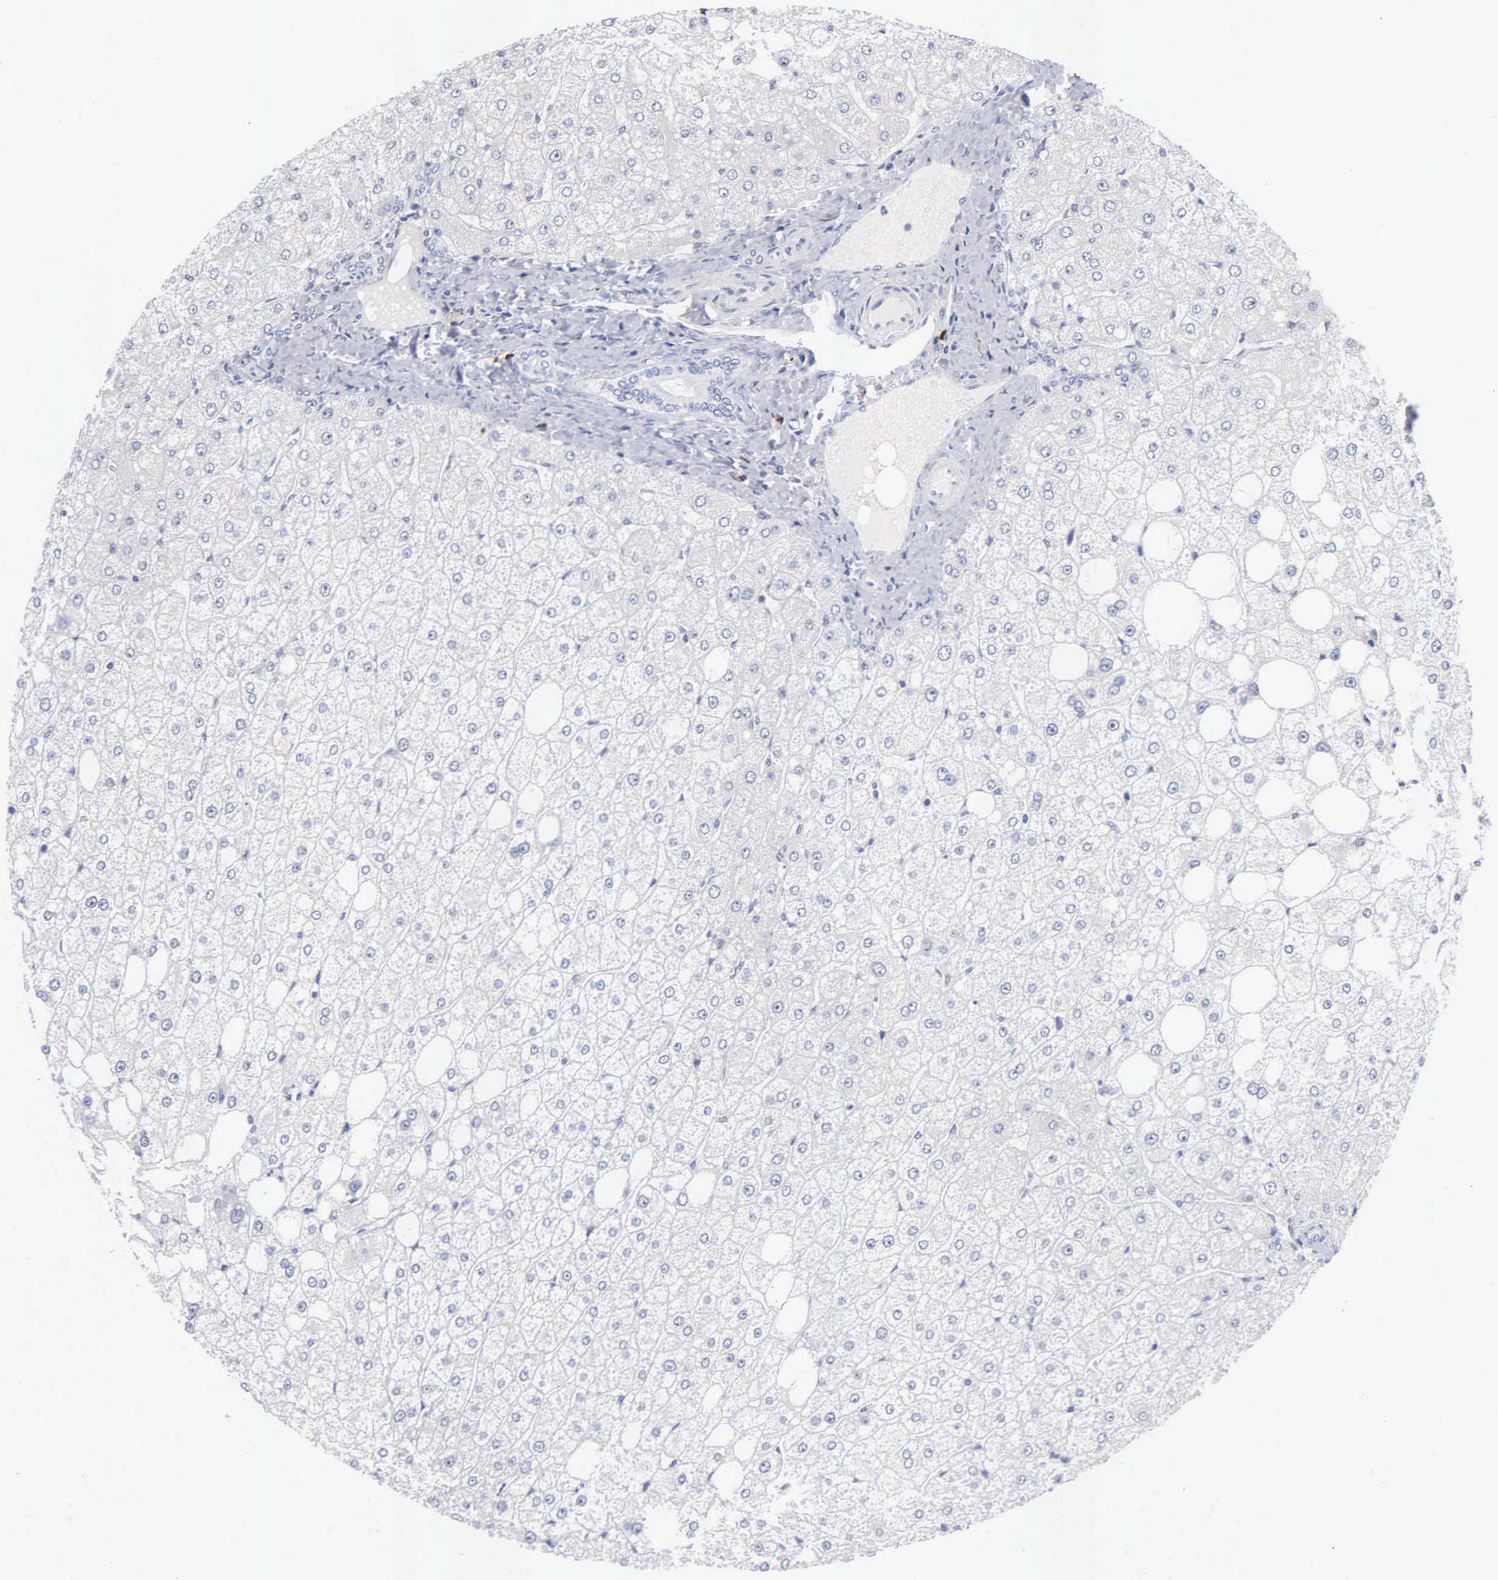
{"staining": {"intensity": "negative", "quantity": "none", "location": "none"}, "tissue": "liver", "cell_type": "Cholangiocytes", "image_type": "normal", "snomed": [{"axis": "morphology", "description": "Normal tissue, NOS"}, {"axis": "topography", "description": "Liver"}], "caption": "IHC of normal human liver displays no positivity in cholangiocytes.", "gene": "ASPHD2", "patient": {"sex": "male", "age": 35}}